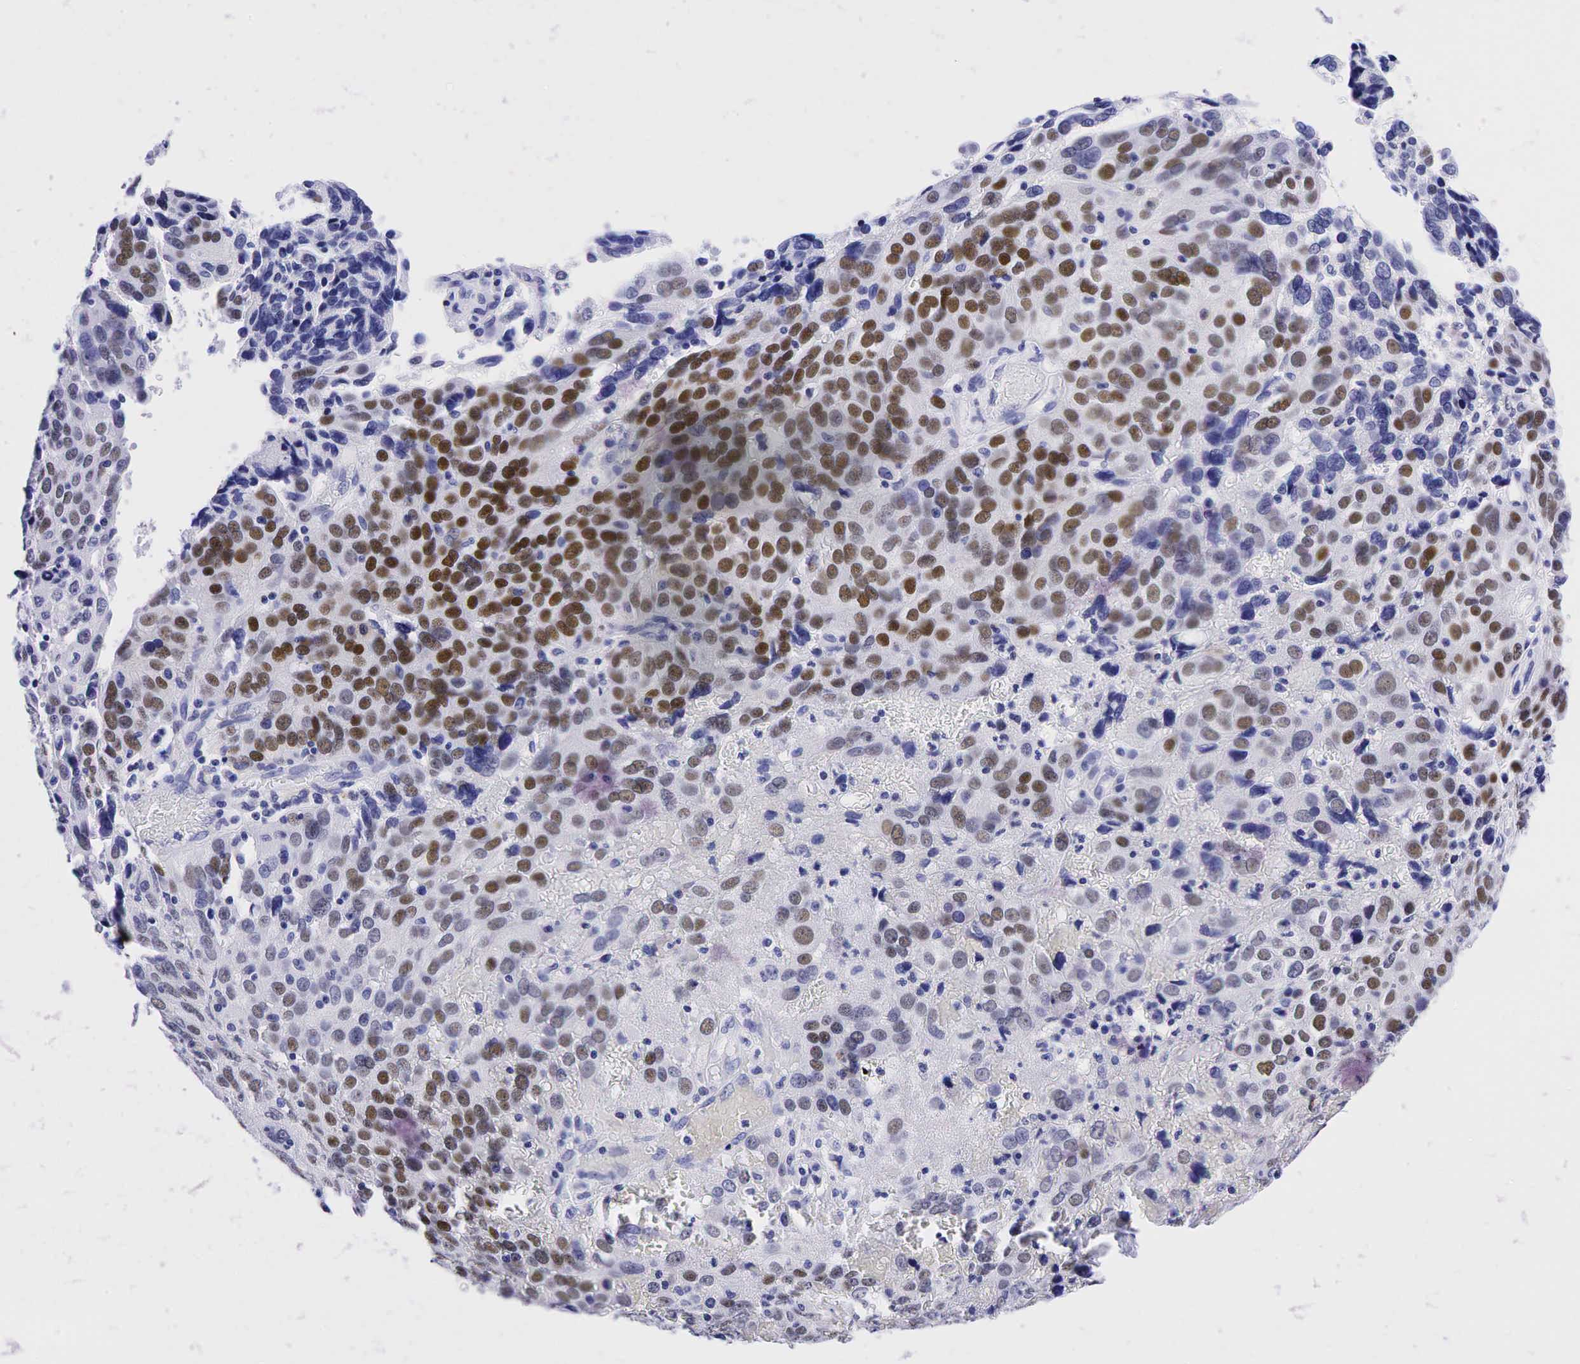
{"staining": {"intensity": "moderate", "quantity": "25%-75%", "location": "nuclear"}, "tissue": "ovarian cancer", "cell_type": "Tumor cells", "image_type": "cancer", "snomed": [{"axis": "morphology", "description": "Carcinoma, endometroid"}, {"axis": "topography", "description": "Ovary"}], "caption": "Immunohistochemistry photomicrograph of human ovarian cancer (endometroid carcinoma) stained for a protein (brown), which exhibits medium levels of moderate nuclear staining in approximately 25%-75% of tumor cells.", "gene": "ESR1", "patient": {"sex": "female", "age": 75}}